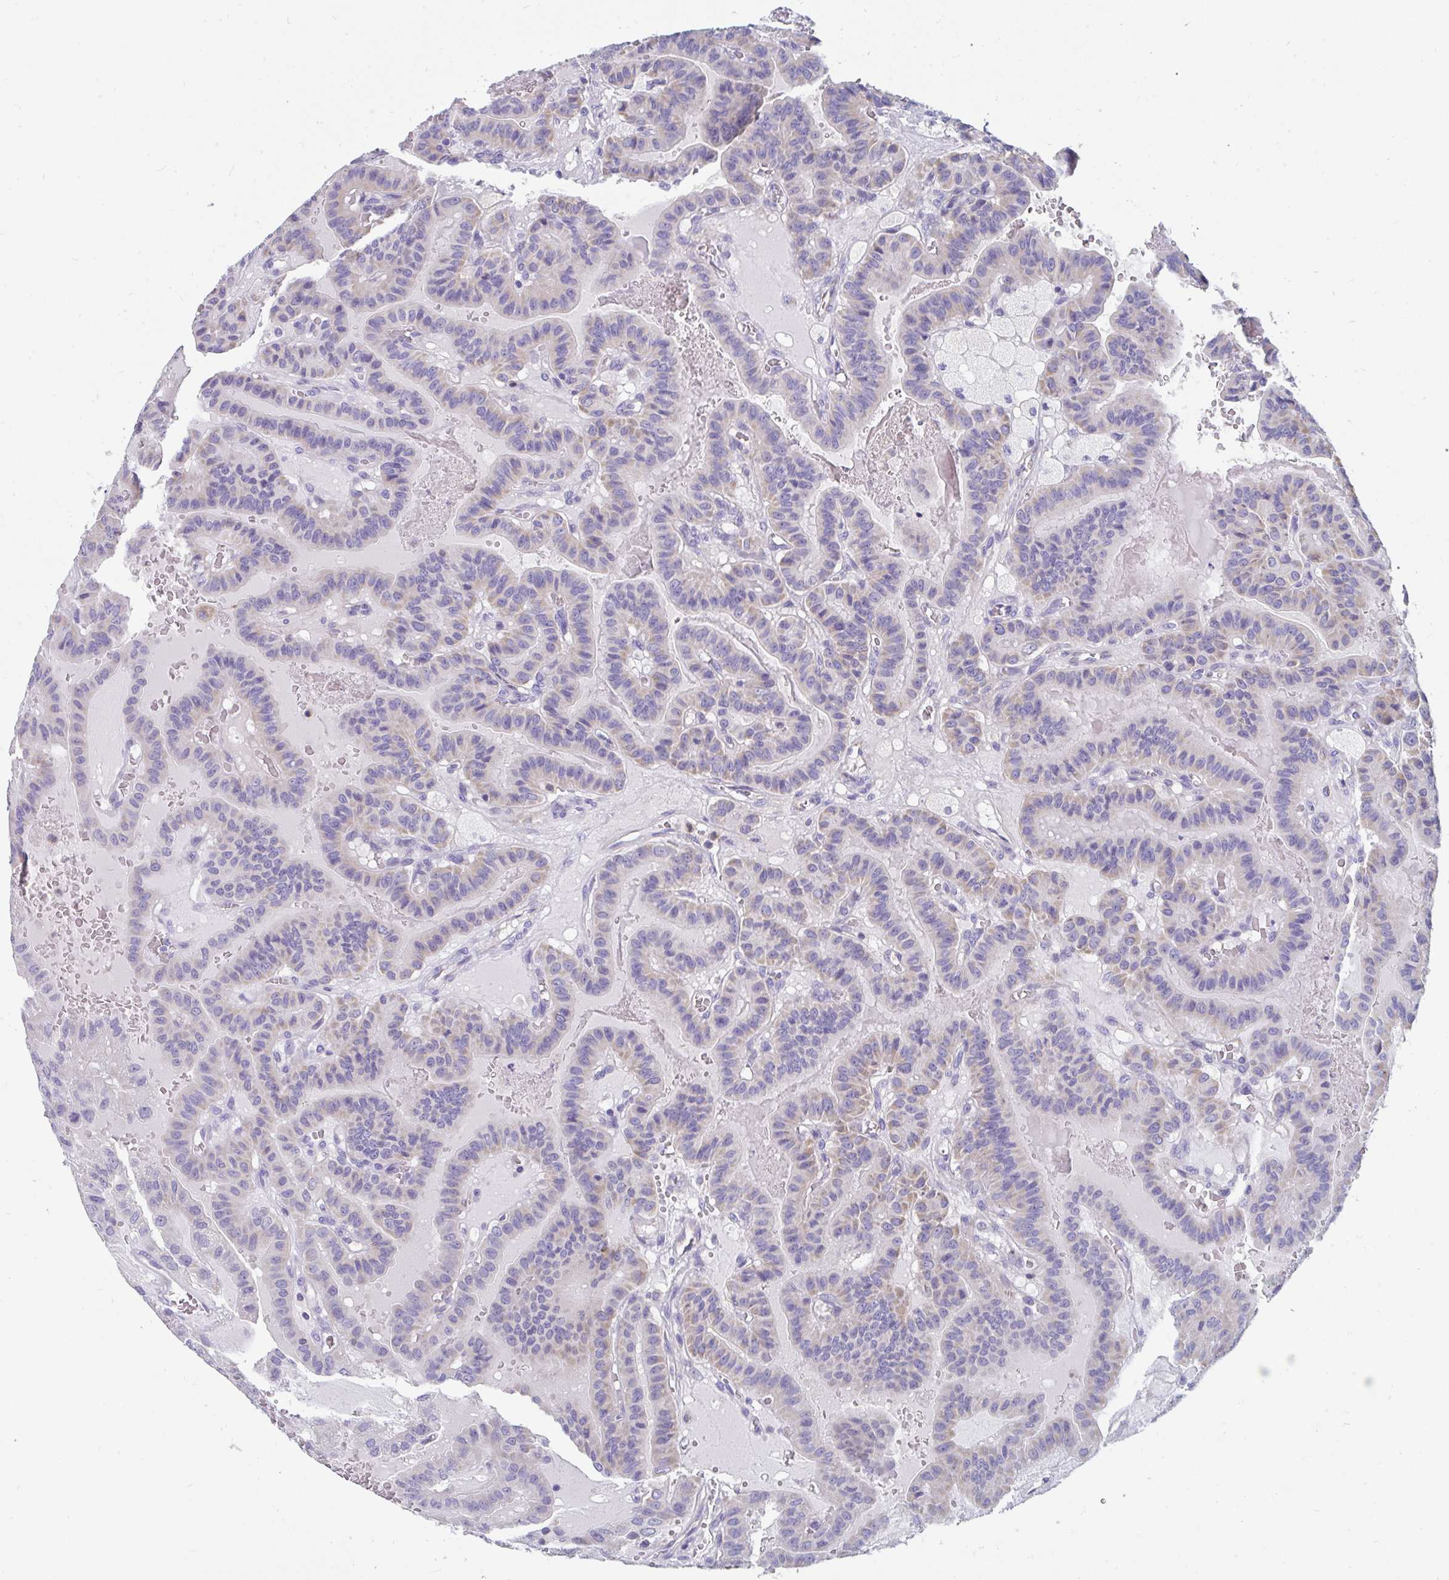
{"staining": {"intensity": "weak", "quantity": "25%-75%", "location": "cytoplasmic/membranous"}, "tissue": "thyroid cancer", "cell_type": "Tumor cells", "image_type": "cancer", "snomed": [{"axis": "morphology", "description": "Papillary adenocarcinoma, NOS"}, {"axis": "topography", "description": "Thyroid gland"}], "caption": "About 25%-75% of tumor cells in thyroid papillary adenocarcinoma exhibit weak cytoplasmic/membranous protein positivity as visualized by brown immunohistochemical staining.", "gene": "MGAM2", "patient": {"sex": "male", "age": 87}}